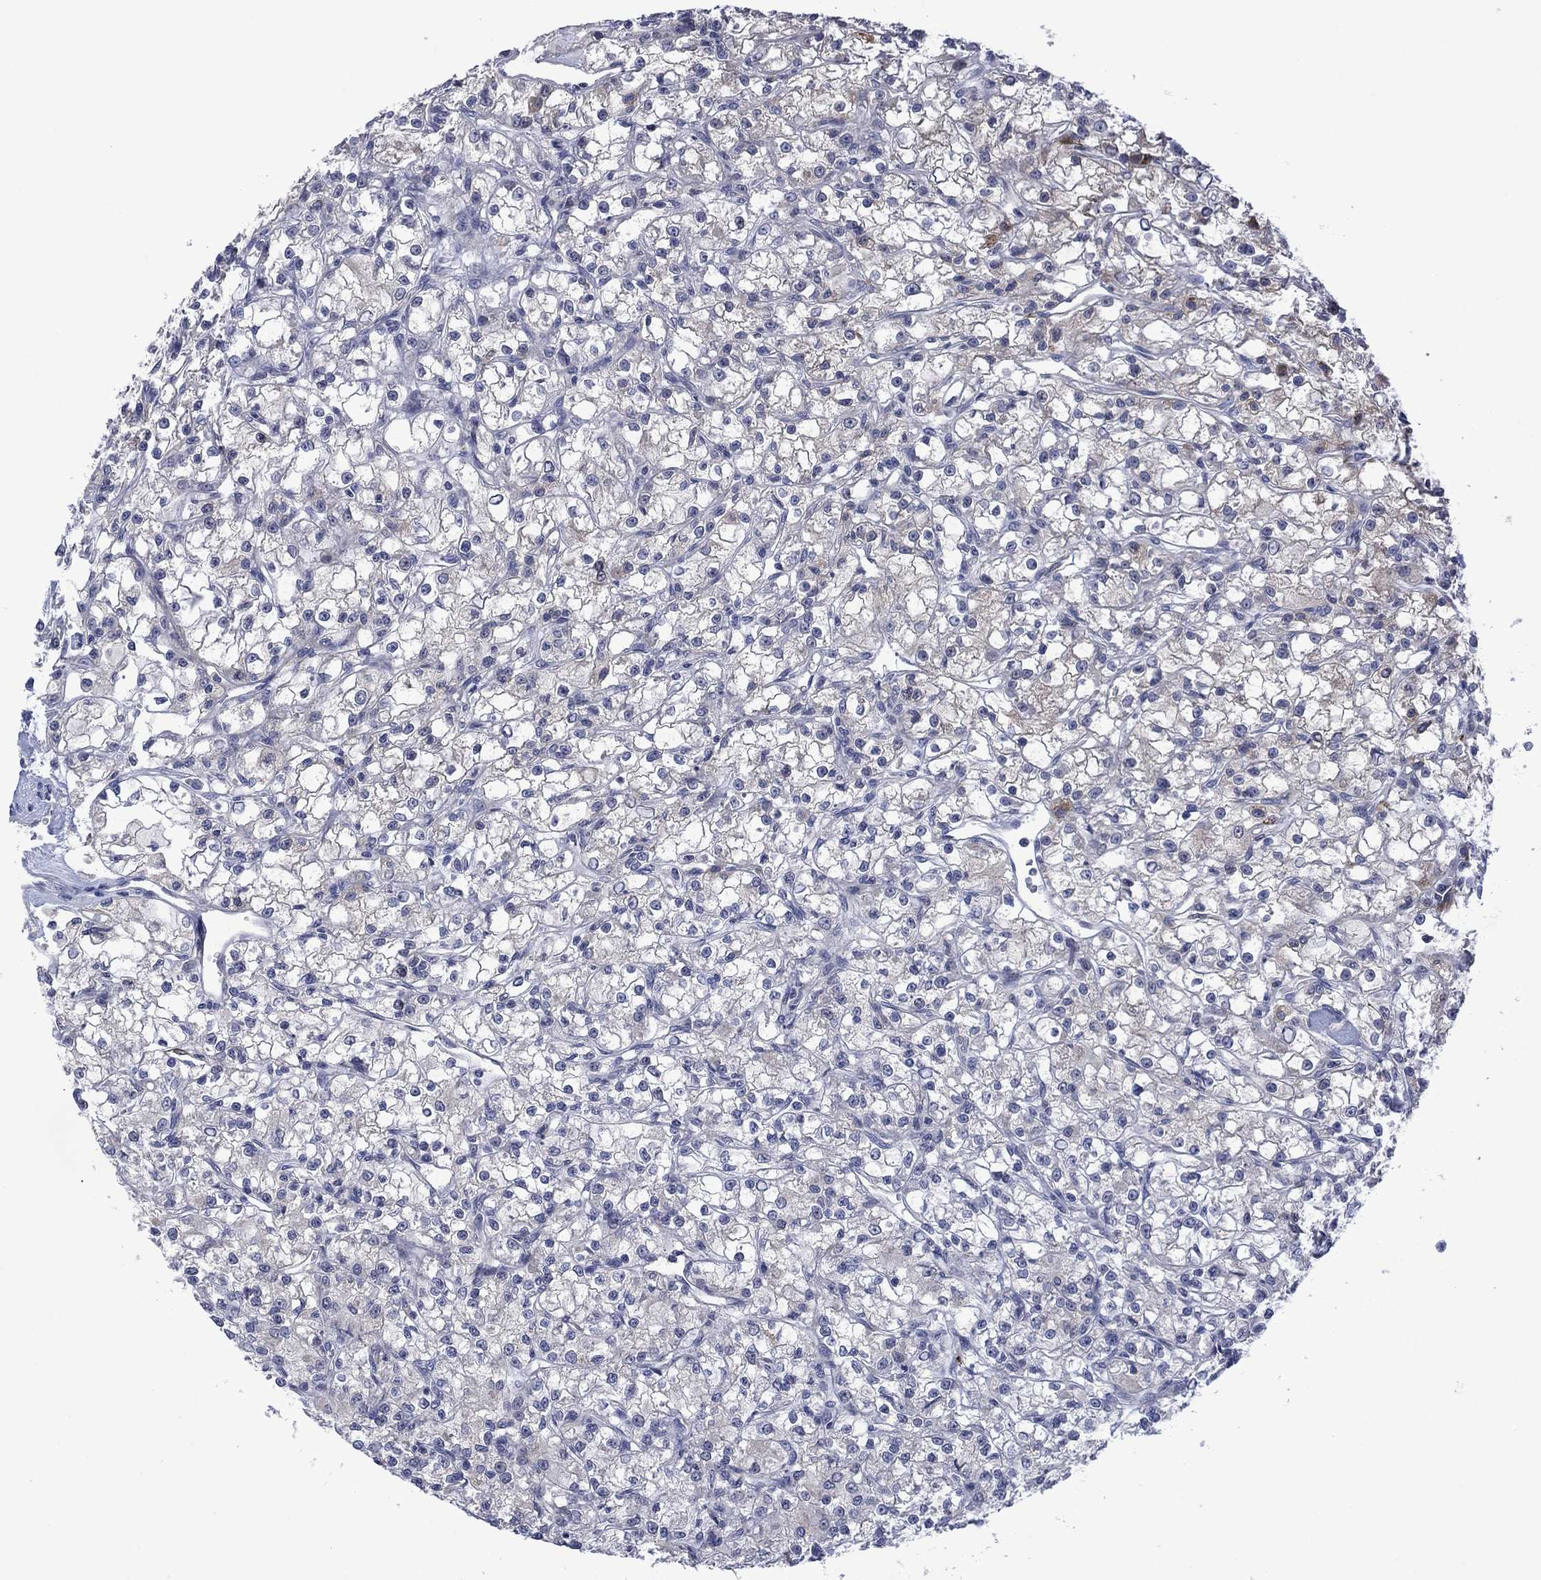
{"staining": {"intensity": "negative", "quantity": "none", "location": "none"}, "tissue": "renal cancer", "cell_type": "Tumor cells", "image_type": "cancer", "snomed": [{"axis": "morphology", "description": "Adenocarcinoma, NOS"}, {"axis": "topography", "description": "Kidney"}], "caption": "Tumor cells are negative for protein expression in human renal cancer. (DAB (3,3'-diaminobenzidine) IHC with hematoxylin counter stain).", "gene": "AGL", "patient": {"sex": "female", "age": 59}}